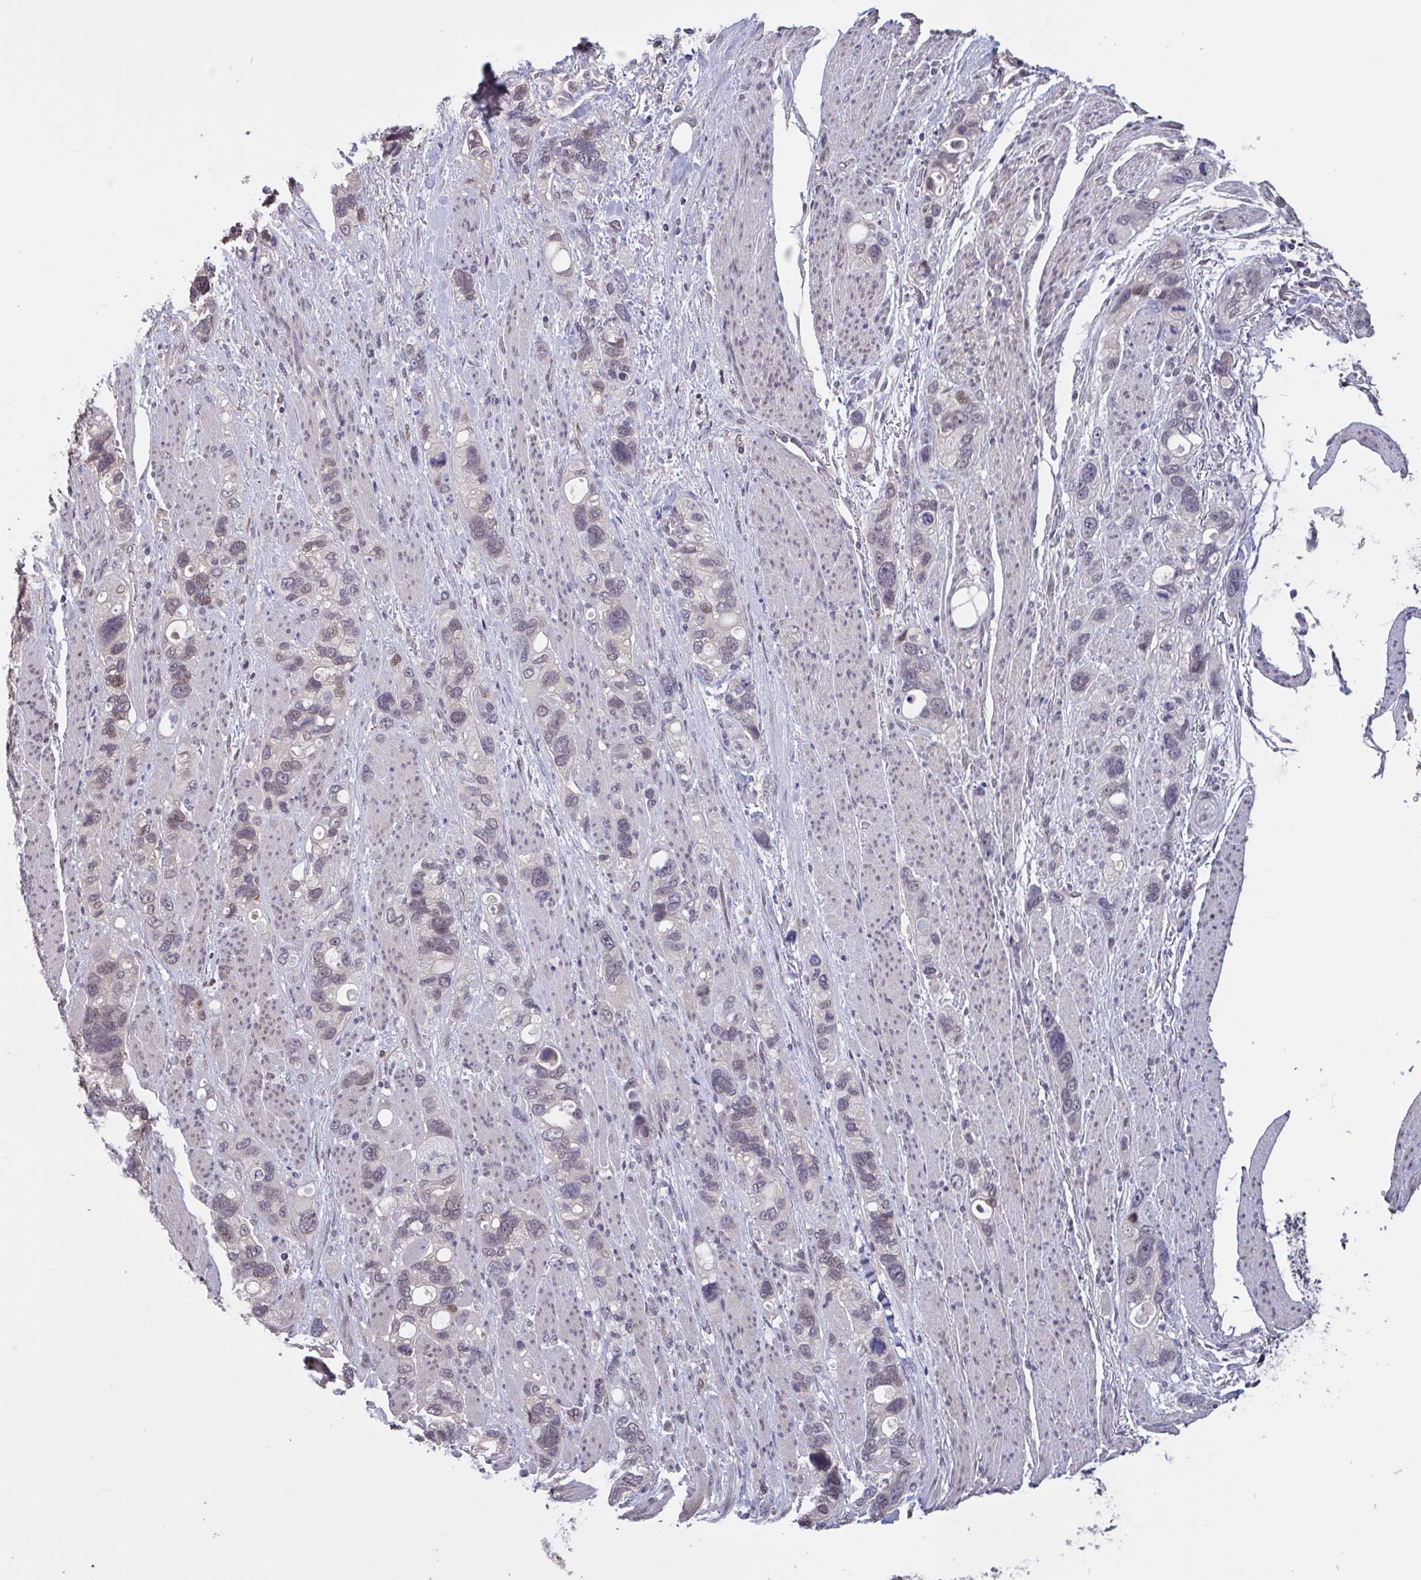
{"staining": {"intensity": "weak", "quantity": "<25%", "location": "nuclear"}, "tissue": "stomach cancer", "cell_type": "Tumor cells", "image_type": "cancer", "snomed": [{"axis": "morphology", "description": "Adenocarcinoma, NOS"}, {"axis": "topography", "description": "Stomach, upper"}], "caption": "A high-resolution micrograph shows IHC staining of stomach cancer (adenocarcinoma), which shows no significant positivity in tumor cells. The staining is performed using DAB brown chromogen with nuclei counter-stained in using hematoxylin.", "gene": "ZNF414", "patient": {"sex": "female", "age": 81}}